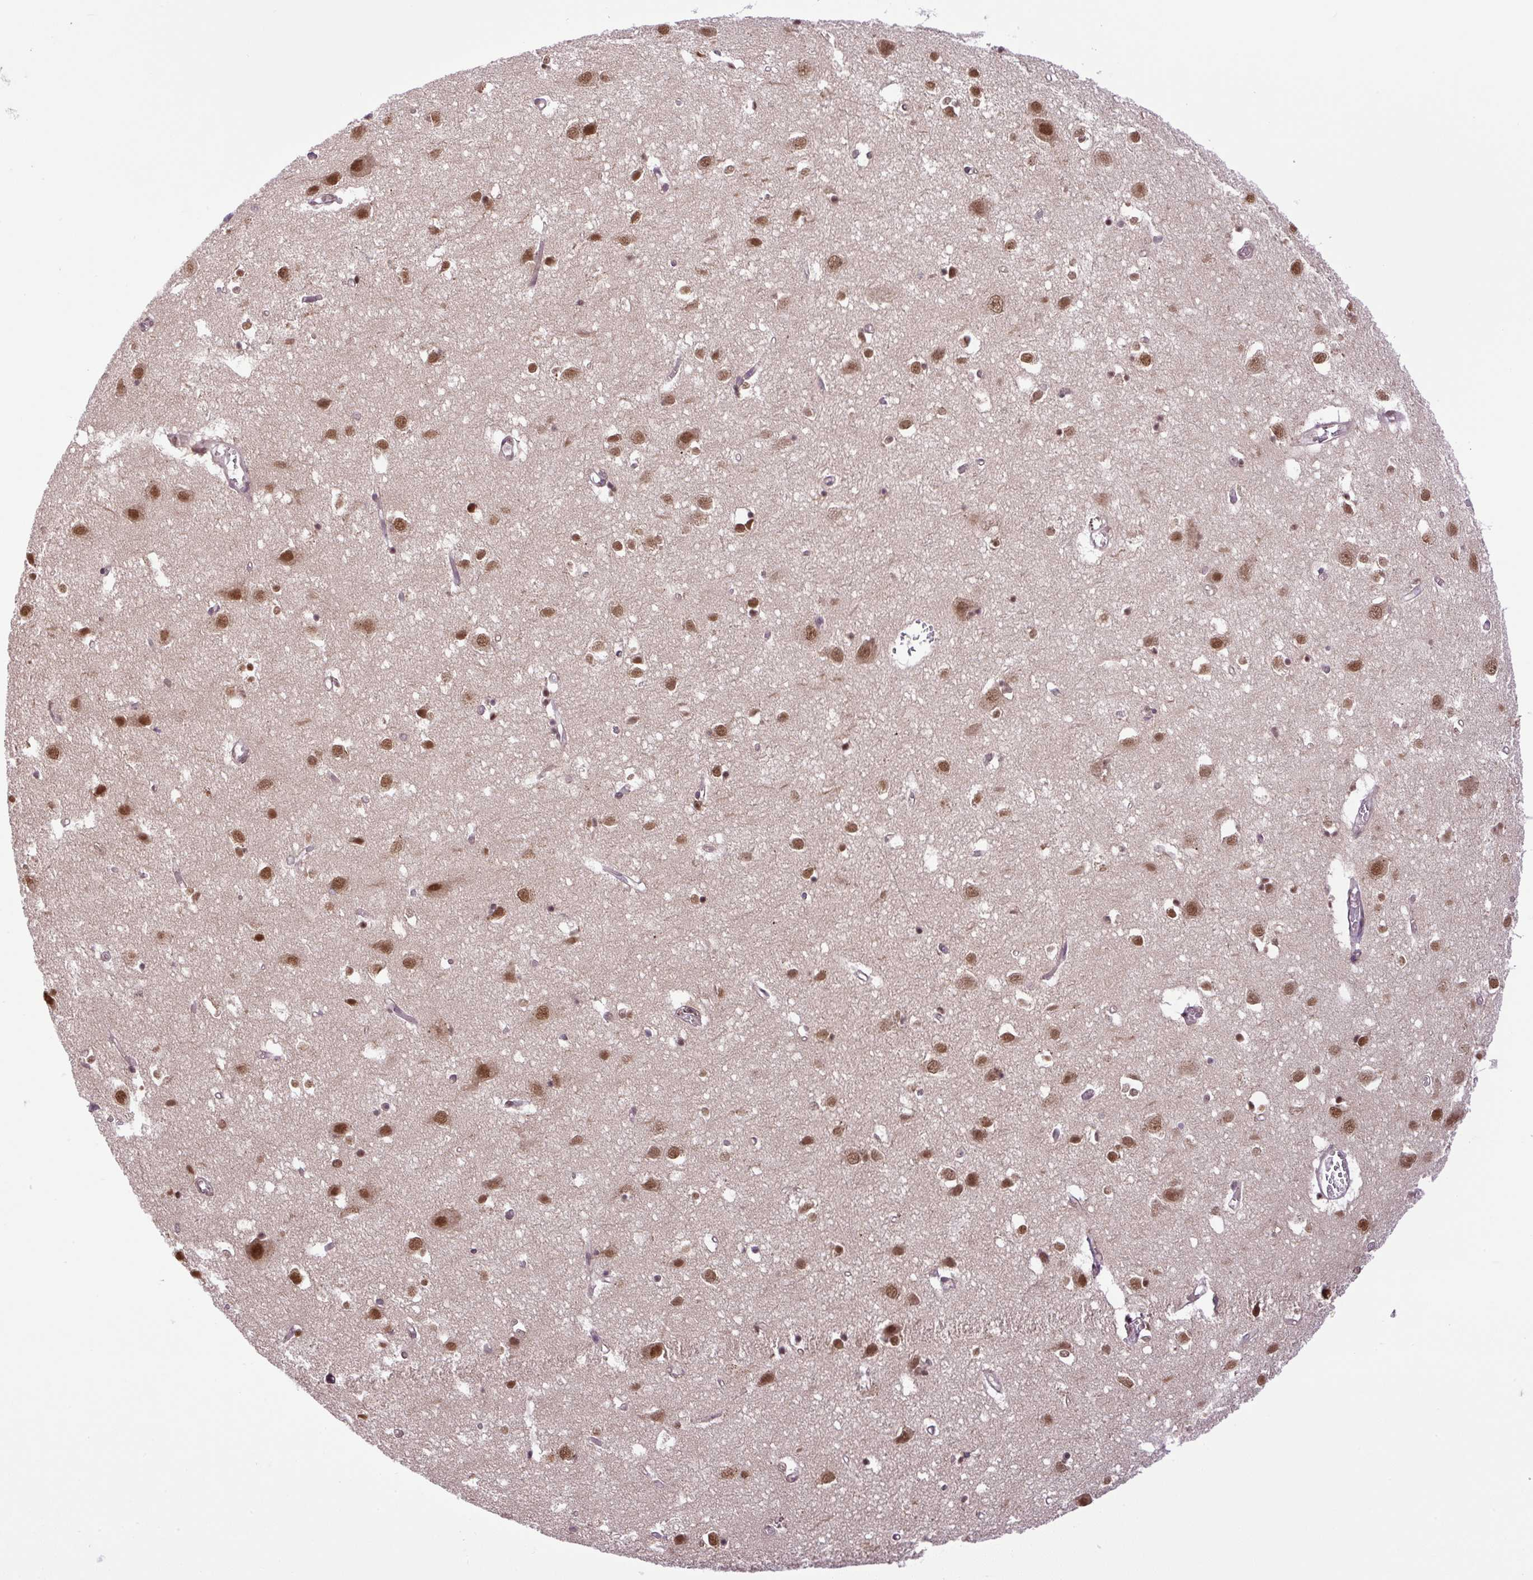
{"staining": {"intensity": "moderate", "quantity": "<25%", "location": "nuclear"}, "tissue": "cerebral cortex", "cell_type": "Endothelial cells", "image_type": "normal", "snomed": [{"axis": "morphology", "description": "Normal tissue, NOS"}, {"axis": "topography", "description": "Cerebral cortex"}], "caption": "A brown stain shows moderate nuclear positivity of a protein in endothelial cells of benign human cerebral cortex. The protein of interest is stained brown, and the nuclei are stained in blue (DAB IHC with brightfield microscopy, high magnification).", "gene": "SGTA", "patient": {"sex": "male", "age": 70}}